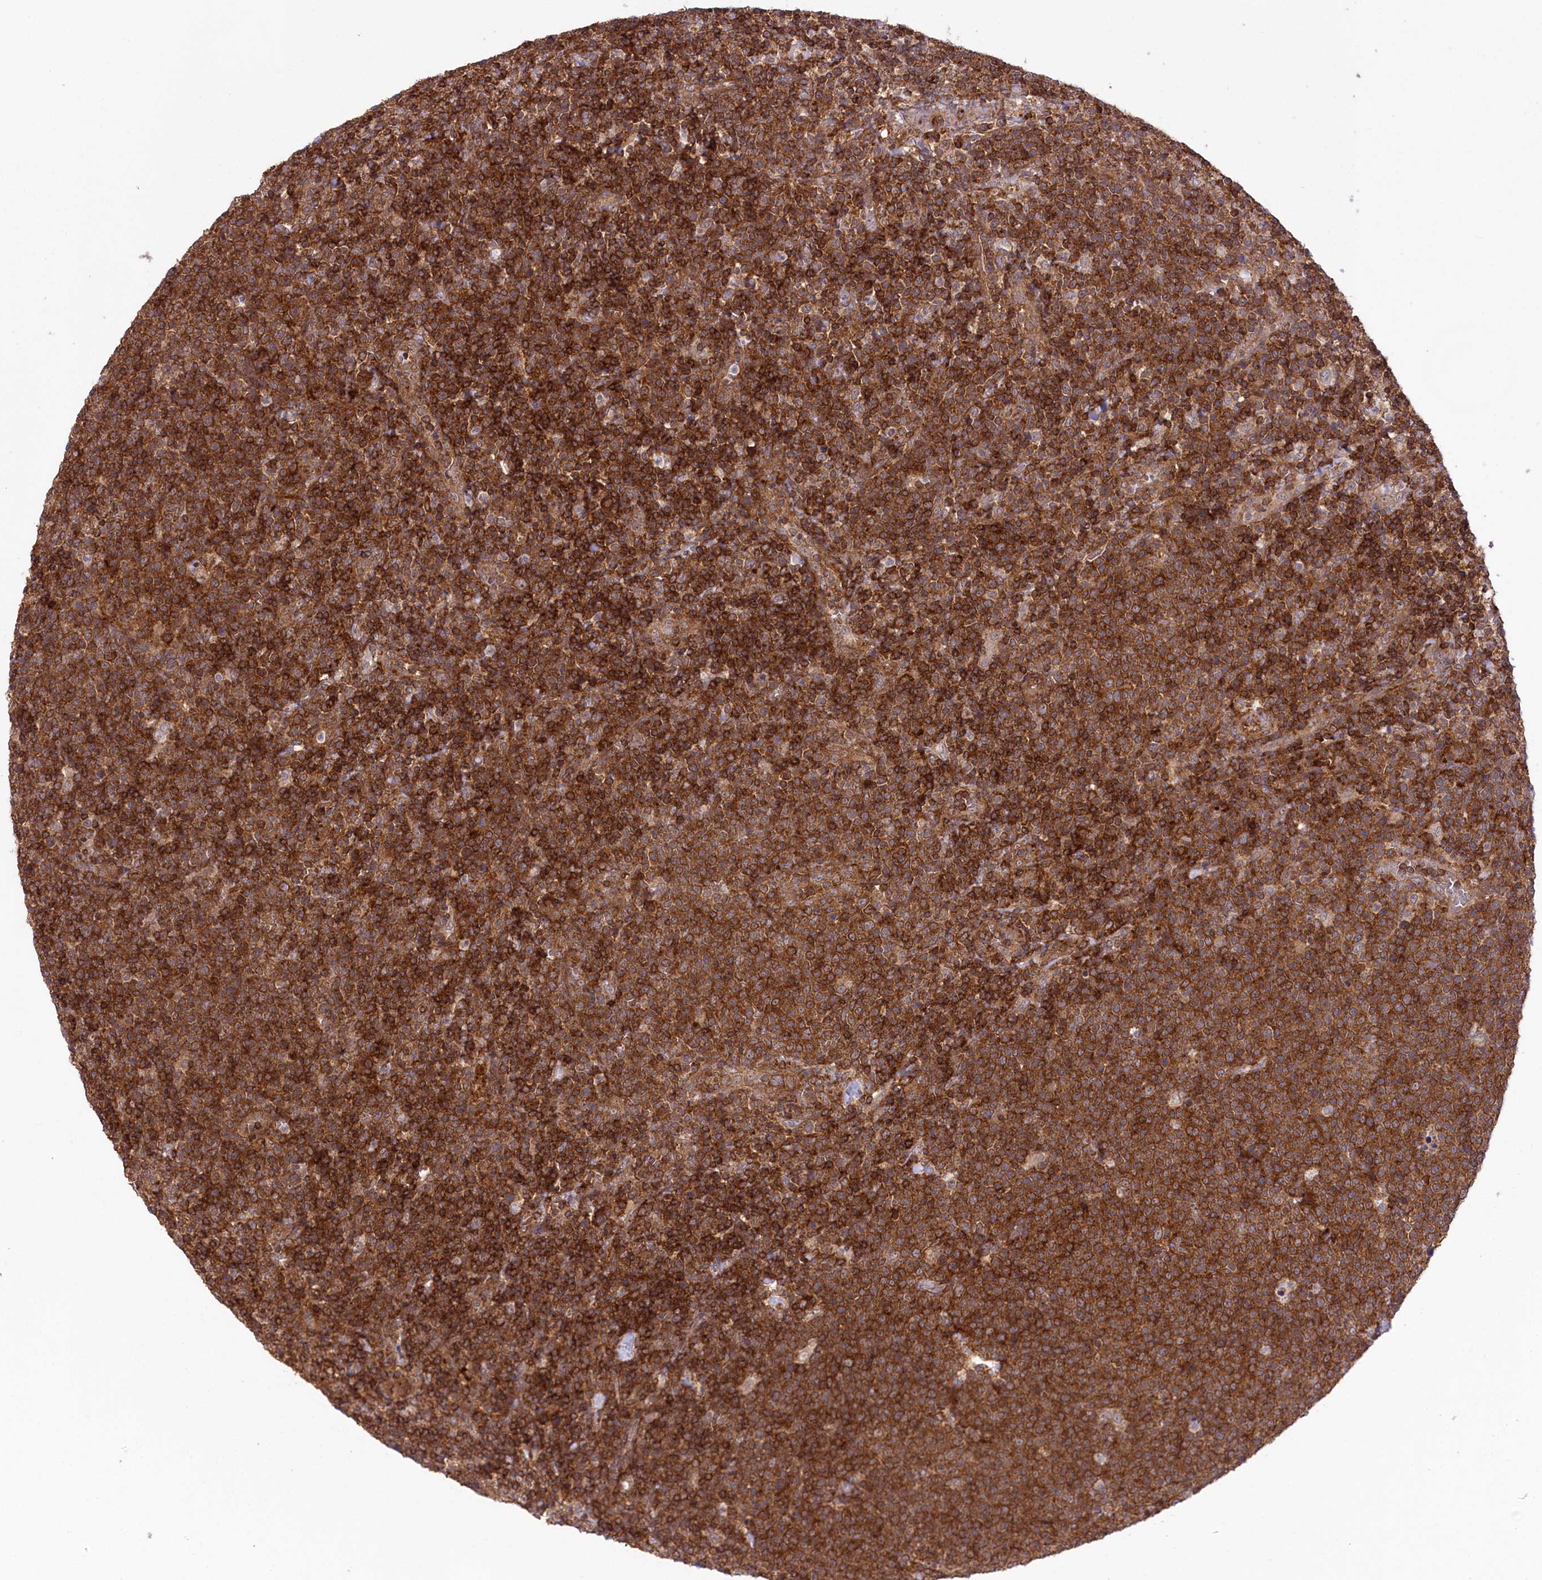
{"staining": {"intensity": "strong", "quantity": ">75%", "location": "cytoplasmic/membranous"}, "tissue": "lymphoma", "cell_type": "Tumor cells", "image_type": "cancer", "snomed": [{"axis": "morphology", "description": "Malignant lymphoma, non-Hodgkin's type, High grade"}, {"axis": "topography", "description": "Lymph node"}], "caption": "Lymphoma tissue displays strong cytoplasmic/membranous positivity in about >75% of tumor cells, visualized by immunohistochemistry.", "gene": "CCDC91", "patient": {"sex": "male", "age": 61}}